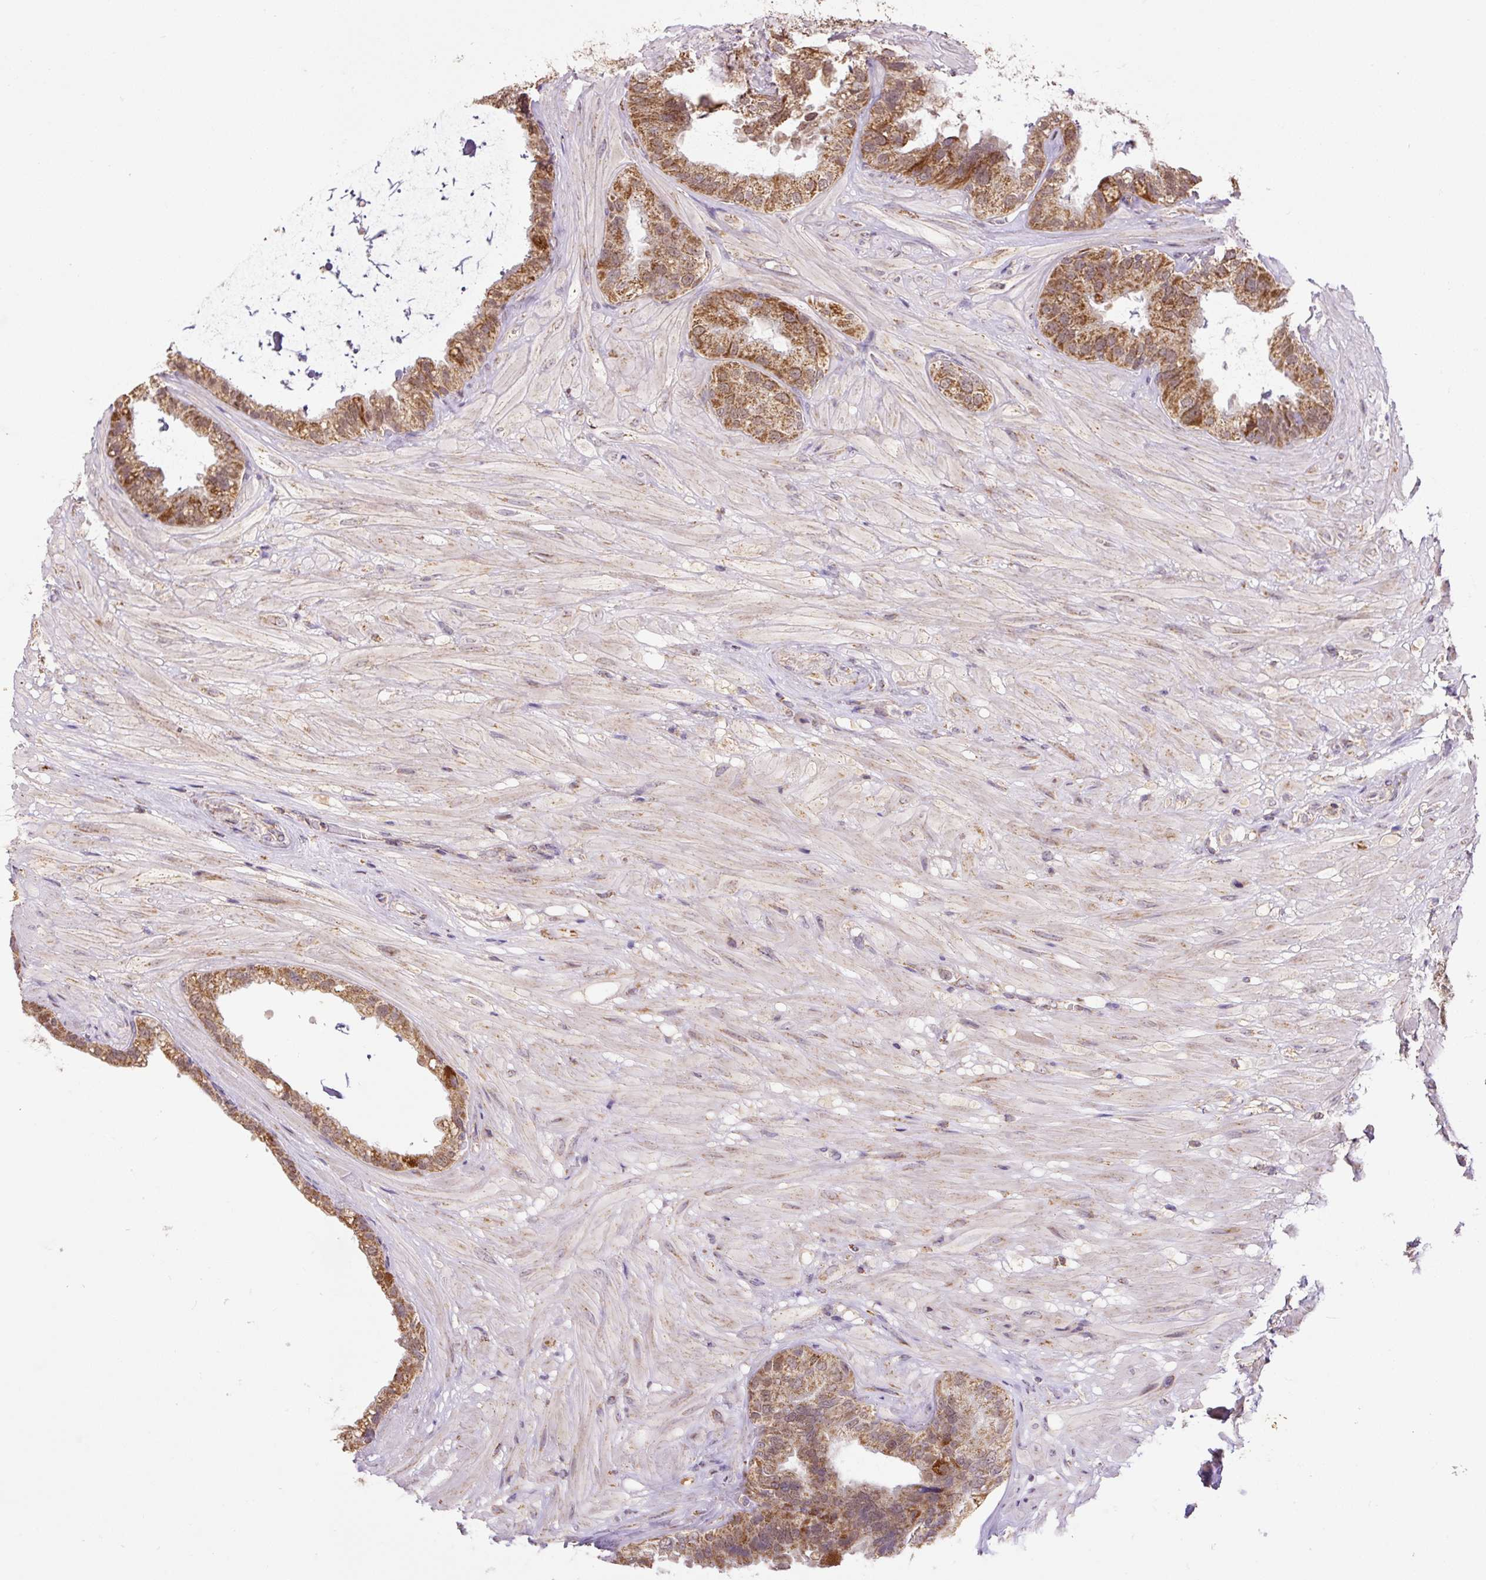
{"staining": {"intensity": "moderate", "quantity": ">75%", "location": "cytoplasmic/membranous,nuclear"}, "tissue": "seminal vesicle", "cell_type": "Glandular cells", "image_type": "normal", "snomed": [{"axis": "morphology", "description": "Normal tissue, NOS"}, {"axis": "topography", "description": "Seminal veicle"}, {"axis": "topography", "description": "Peripheral nerve tissue"}], "caption": "High-magnification brightfield microscopy of normal seminal vesicle stained with DAB (brown) and counterstained with hematoxylin (blue). glandular cells exhibit moderate cytoplasmic/membranous,nuclear expression is seen in approximately>75% of cells. The protein of interest is shown in brown color, while the nuclei are stained blue.", "gene": "MFSD9", "patient": {"sex": "male", "age": 76}}